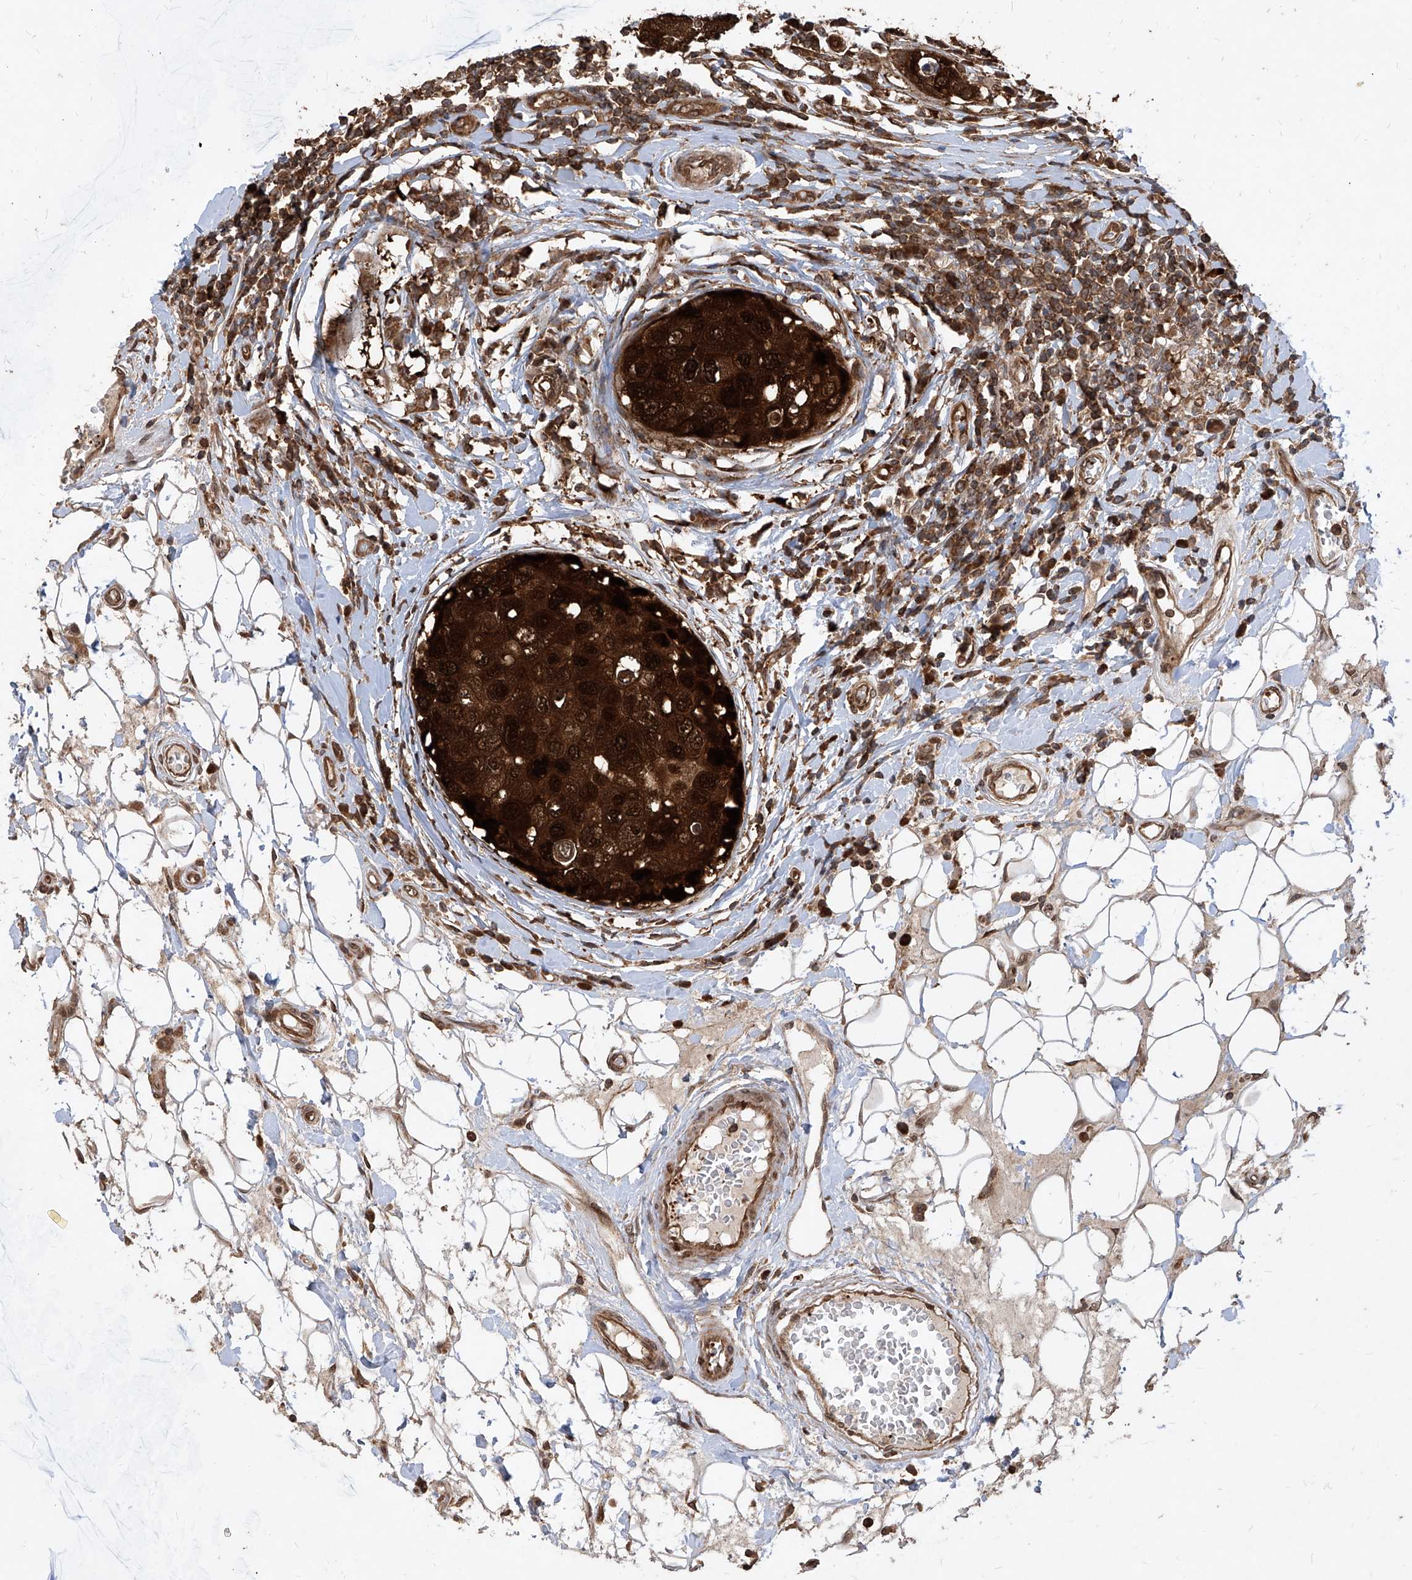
{"staining": {"intensity": "strong", "quantity": ">75%", "location": "cytoplasmic/membranous,nuclear"}, "tissue": "breast cancer", "cell_type": "Tumor cells", "image_type": "cancer", "snomed": [{"axis": "morphology", "description": "Duct carcinoma"}, {"axis": "topography", "description": "Breast"}], "caption": "An immunohistochemistry photomicrograph of neoplastic tissue is shown. Protein staining in brown highlights strong cytoplasmic/membranous and nuclear positivity in breast infiltrating ductal carcinoma within tumor cells.", "gene": "MAGED2", "patient": {"sex": "female", "age": 27}}